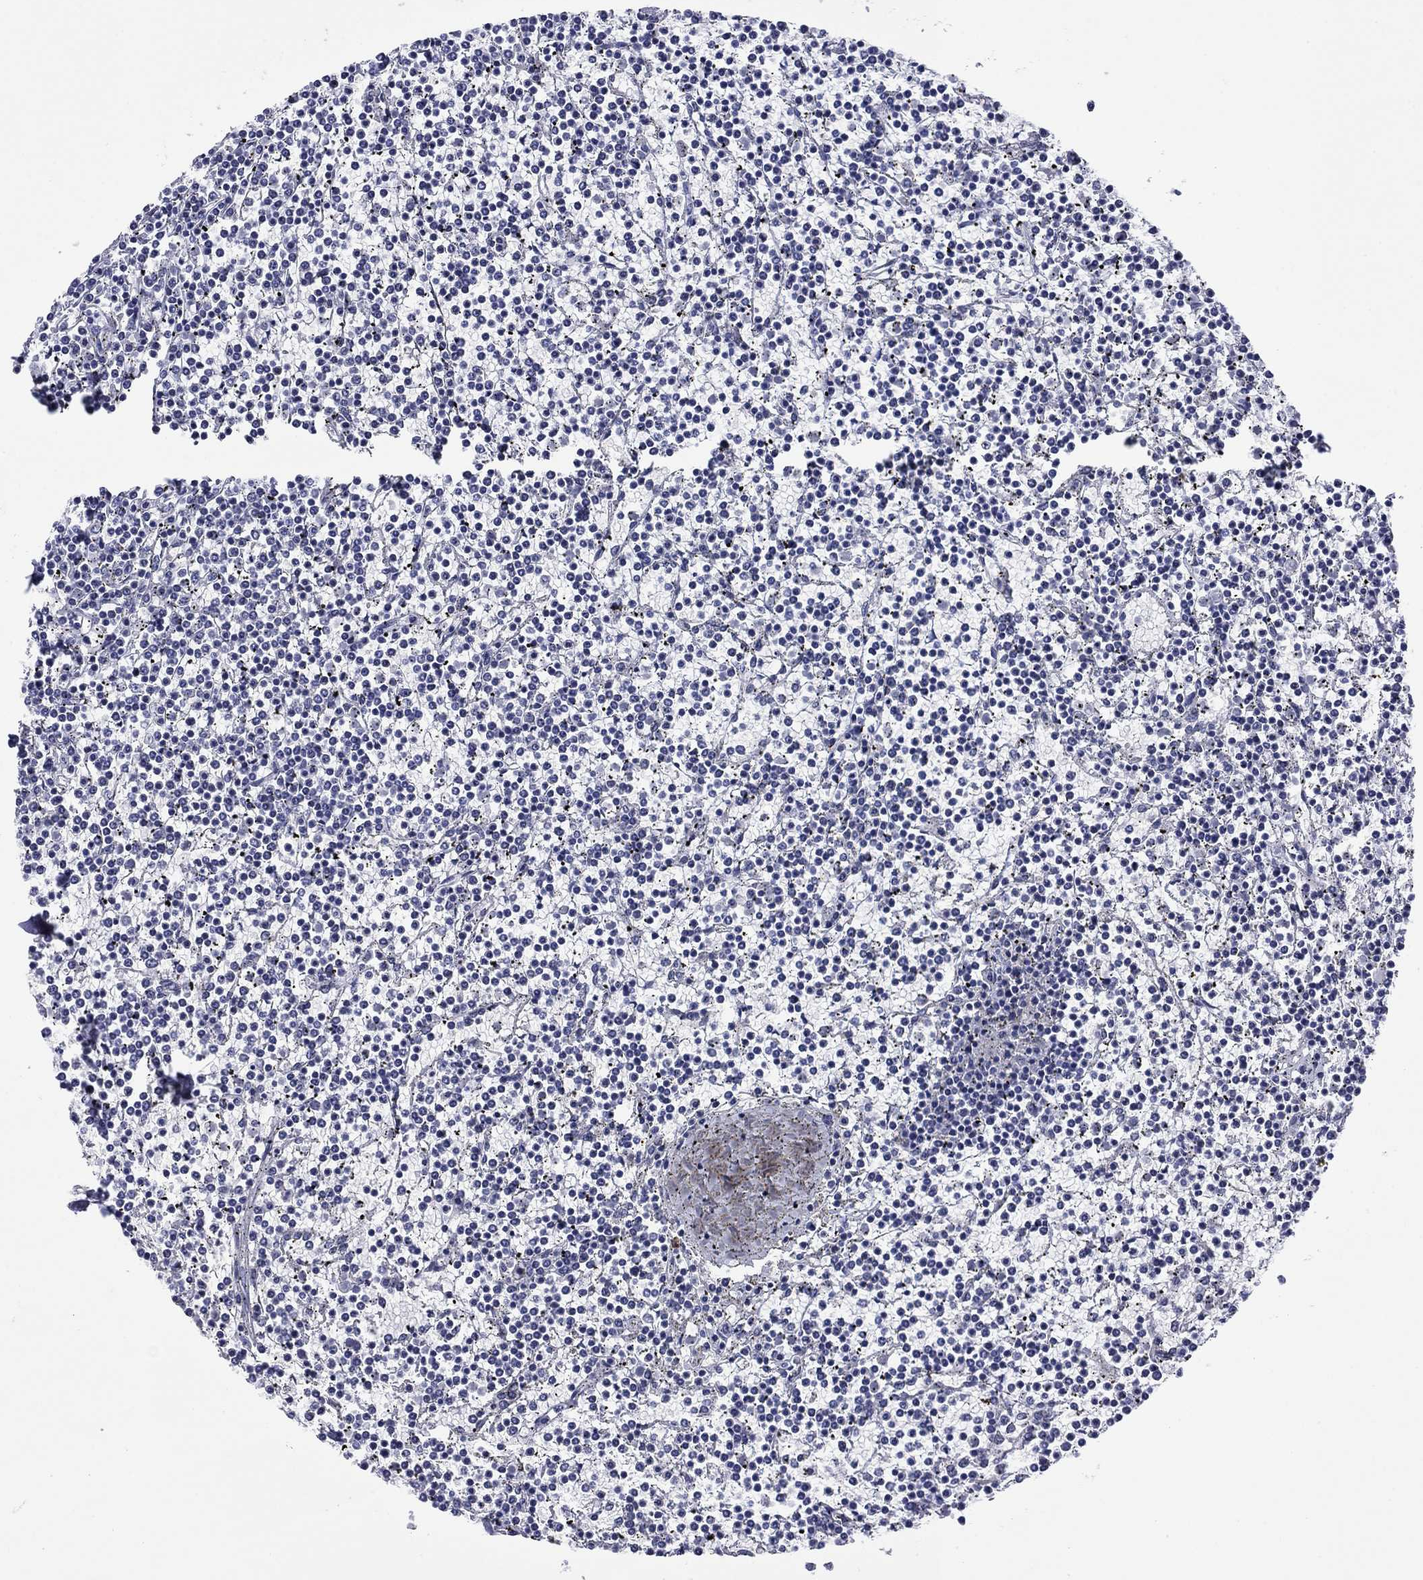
{"staining": {"intensity": "negative", "quantity": "none", "location": "none"}, "tissue": "lymphoma", "cell_type": "Tumor cells", "image_type": "cancer", "snomed": [{"axis": "morphology", "description": "Malignant lymphoma, non-Hodgkin's type, Low grade"}, {"axis": "topography", "description": "Spleen"}], "caption": "An immunohistochemistry image of low-grade malignant lymphoma, non-Hodgkin's type is shown. There is no staining in tumor cells of low-grade malignant lymphoma, non-Hodgkin's type. (DAB (3,3'-diaminobenzidine) IHC, high magnification).", "gene": "APOA2", "patient": {"sex": "female", "age": 19}}